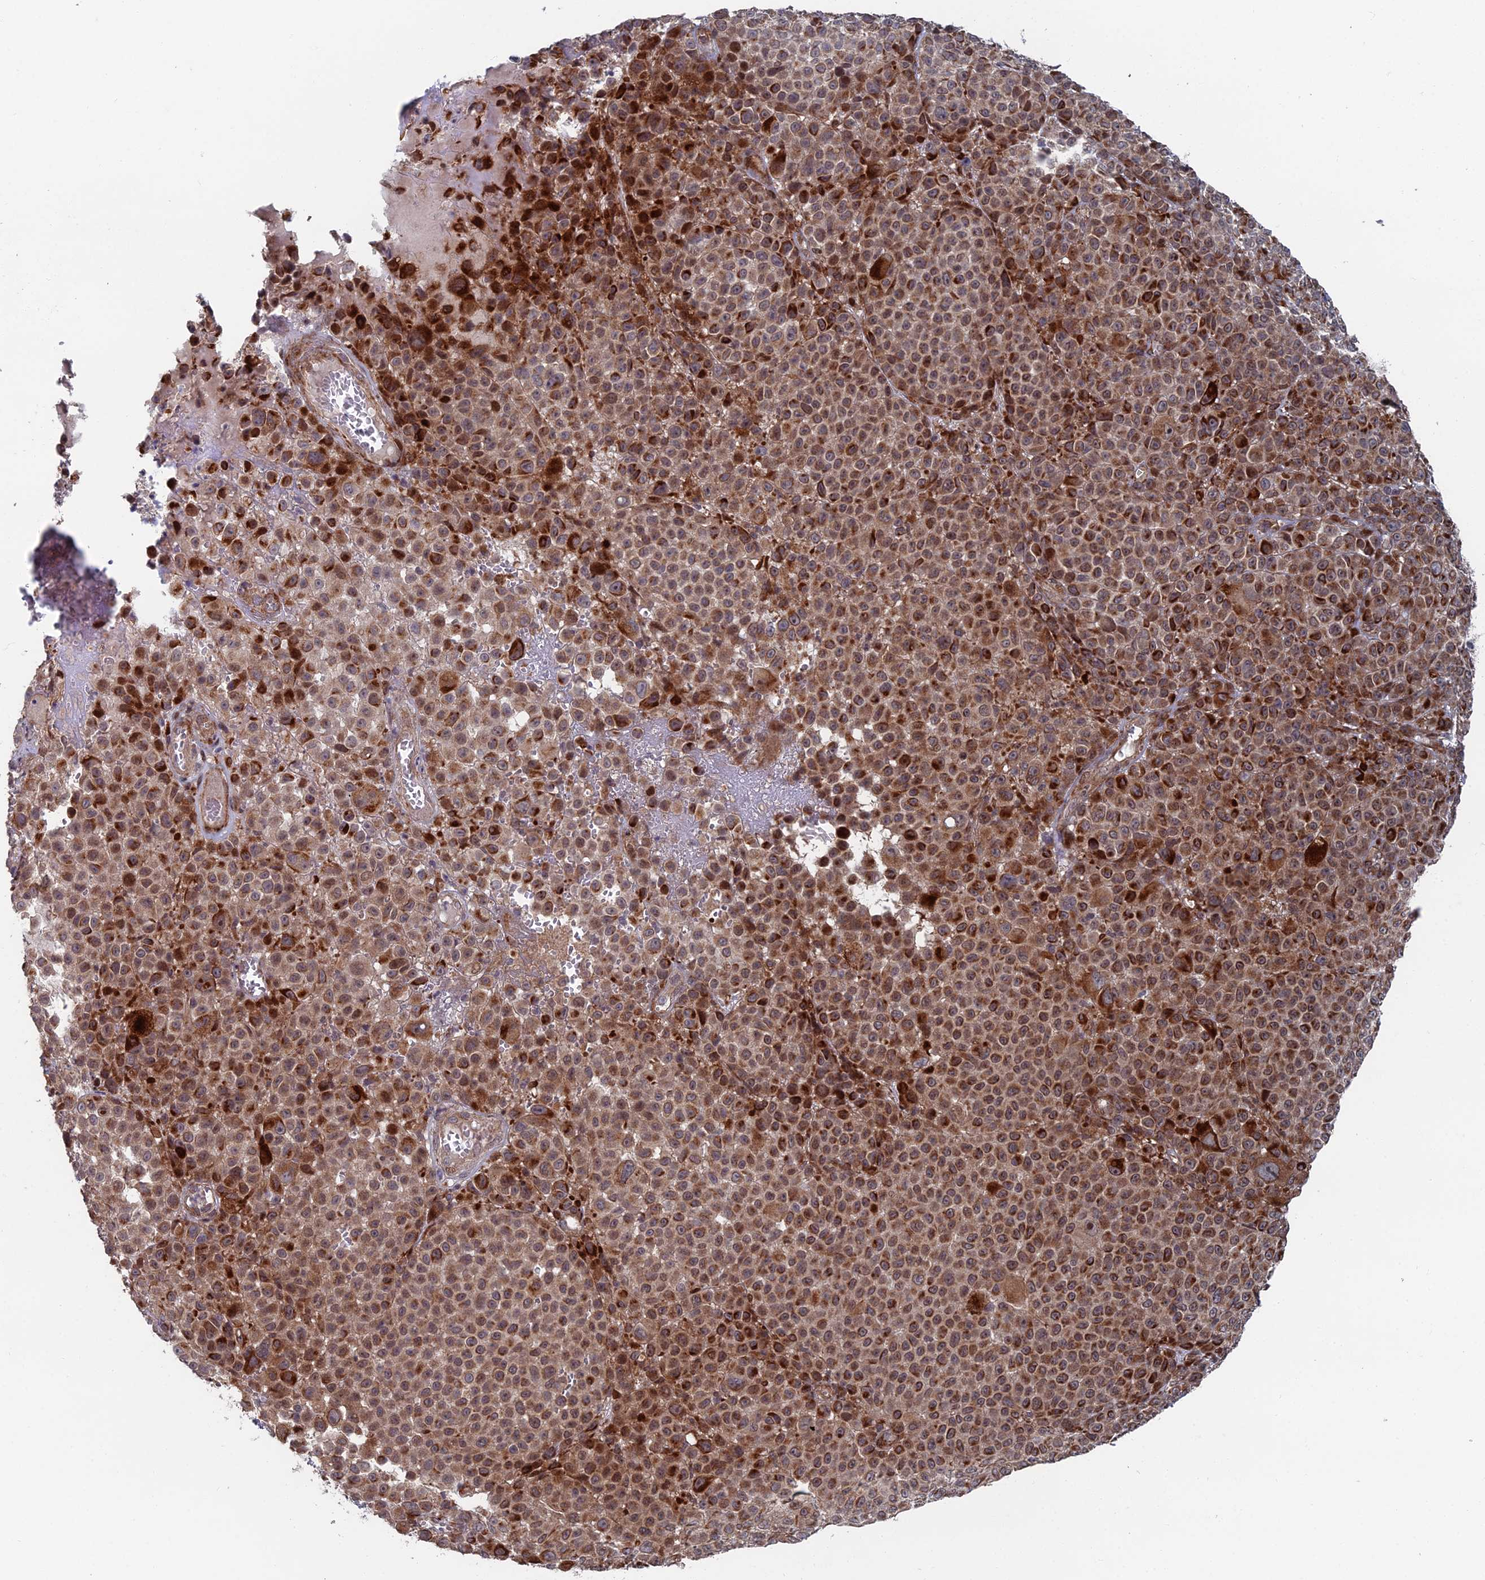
{"staining": {"intensity": "strong", "quantity": "25%-75%", "location": "cytoplasmic/membranous"}, "tissue": "melanoma", "cell_type": "Tumor cells", "image_type": "cancer", "snomed": [{"axis": "morphology", "description": "Malignant melanoma, NOS"}, {"axis": "topography", "description": "Skin"}], "caption": "IHC (DAB) staining of malignant melanoma shows strong cytoplasmic/membranous protein staining in about 25%-75% of tumor cells. (DAB (3,3'-diaminobenzidine) = brown stain, brightfield microscopy at high magnification).", "gene": "GTF2IRD1", "patient": {"sex": "female", "age": 94}}